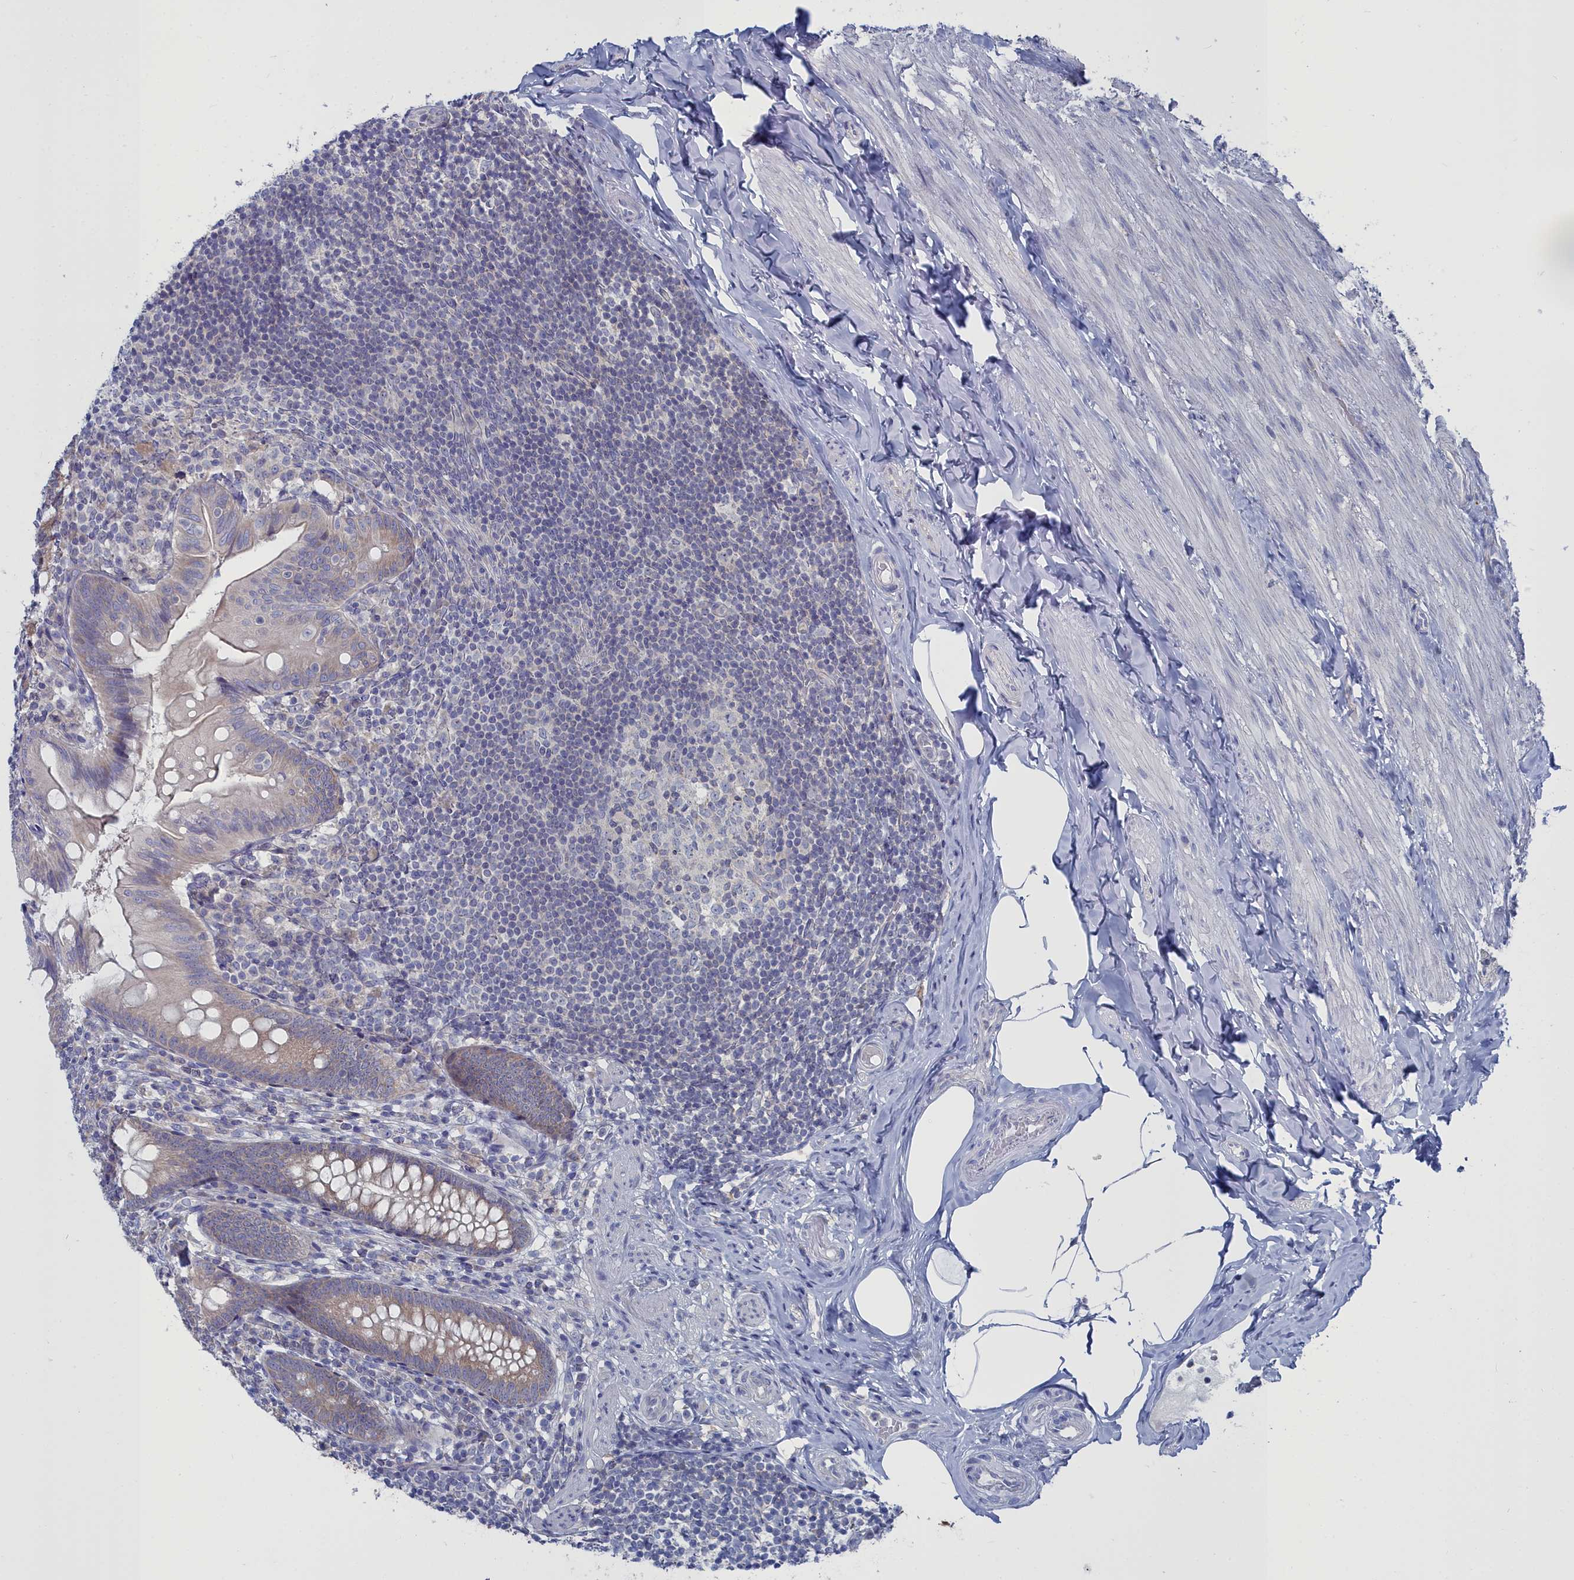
{"staining": {"intensity": "moderate", "quantity": "25%-75%", "location": "cytoplasmic/membranous"}, "tissue": "appendix", "cell_type": "Glandular cells", "image_type": "normal", "snomed": [{"axis": "morphology", "description": "Normal tissue, NOS"}, {"axis": "topography", "description": "Appendix"}], "caption": "Unremarkable appendix displays moderate cytoplasmic/membranous positivity in about 25%-75% of glandular cells, visualized by immunohistochemistry. Ihc stains the protein of interest in brown and the nuclei are stained blue.", "gene": "CCDC149", "patient": {"sex": "male", "age": 55}}